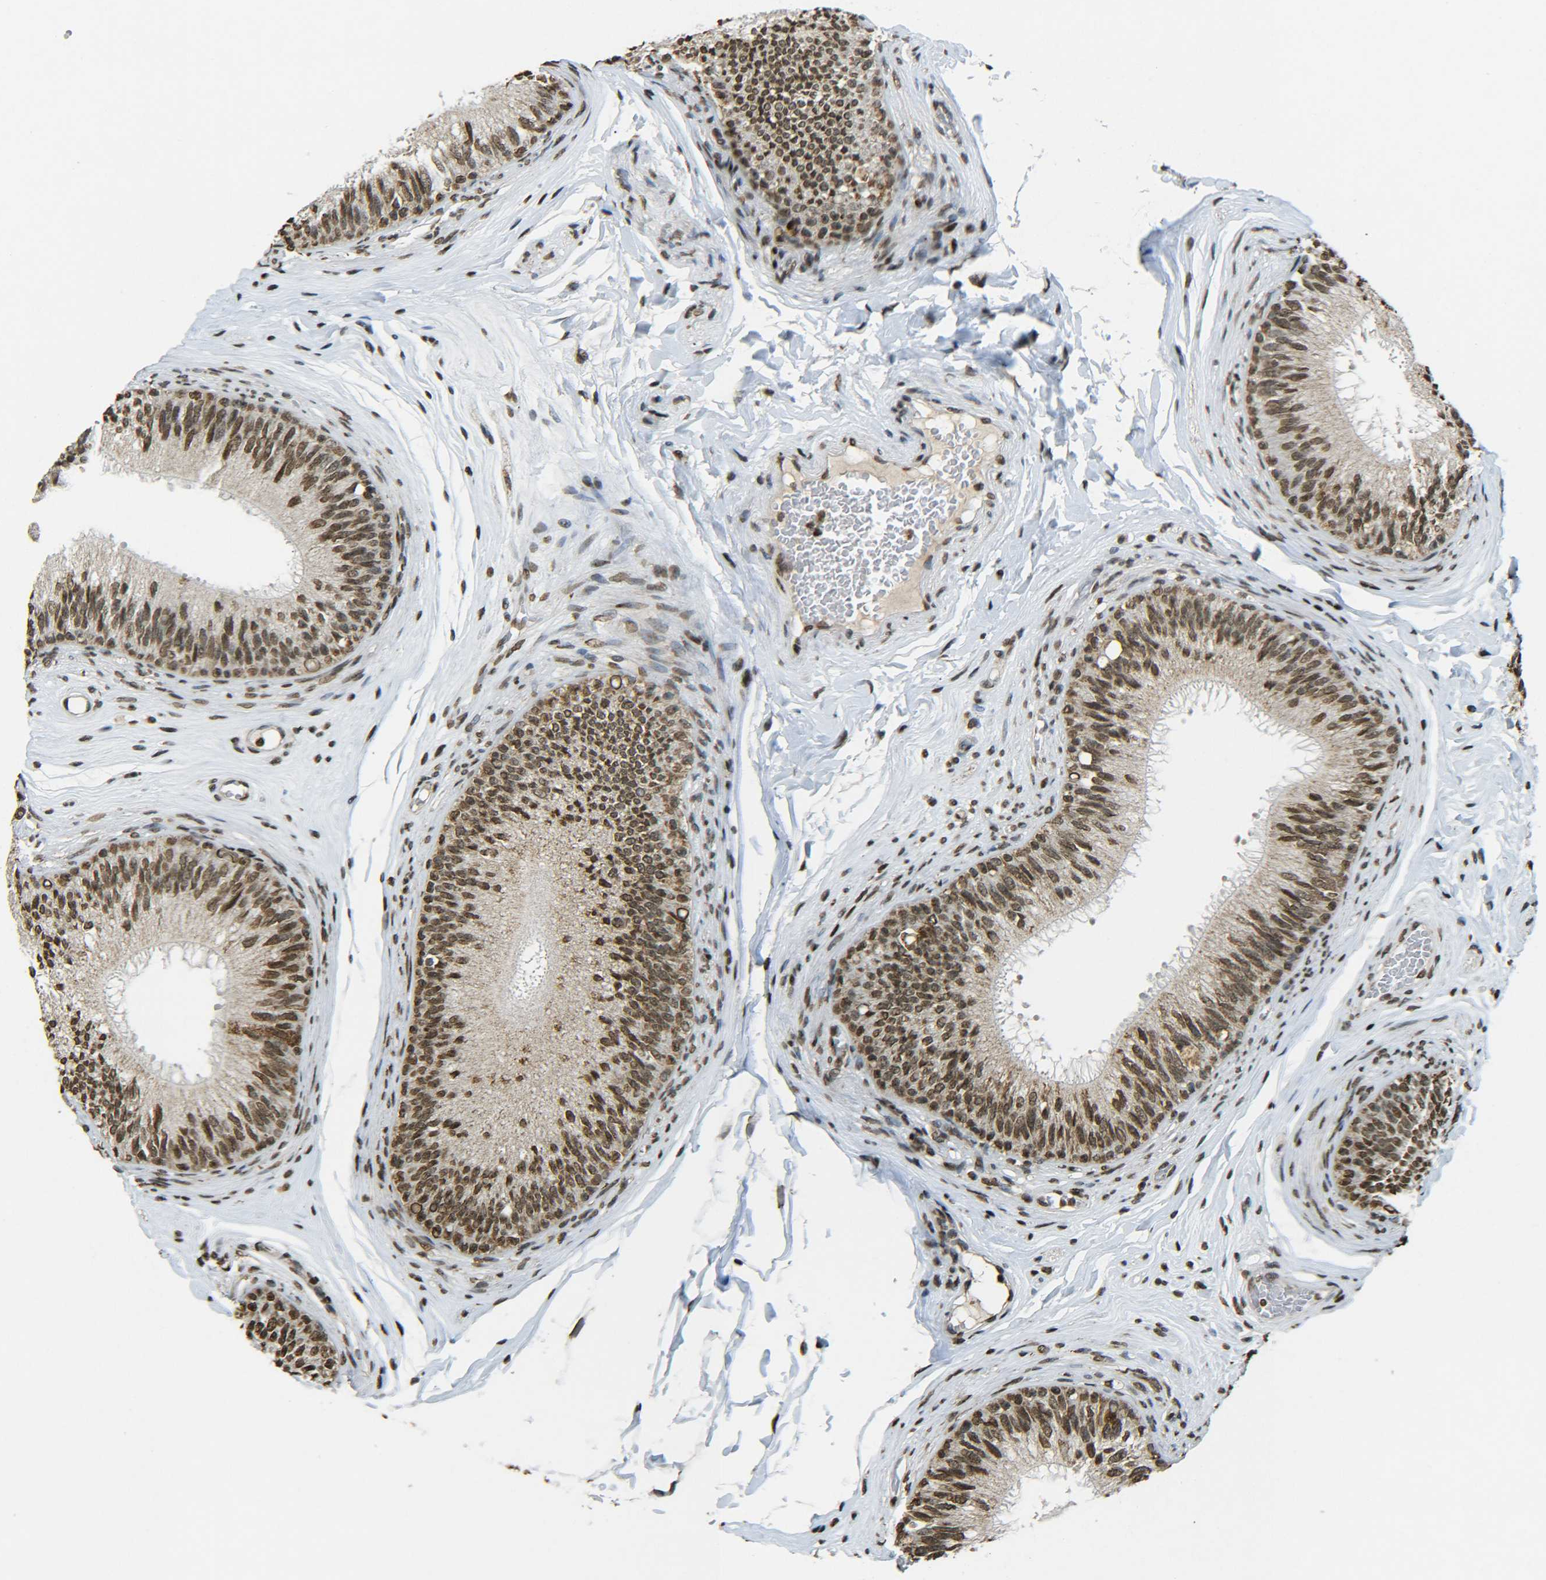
{"staining": {"intensity": "strong", "quantity": ">75%", "location": "cytoplasmic/membranous,nuclear"}, "tissue": "epididymis", "cell_type": "Glandular cells", "image_type": "normal", "snomed": [{"axis": "morphology", "description": "Normal tissue, NOS"}, {"axis": "topography", "description": "Testis"}, {"axis": "topography", "description": "Epididymis"}], "caption": "This micrograph reveals immunohistochemistry staining of benign human epididymis, with high strong cytoplasmic/membranous,nuclear expression in about >75% of glandular cells.", "gene": "NEUROG2", "patient": {"sex": "male", "age": 36}}